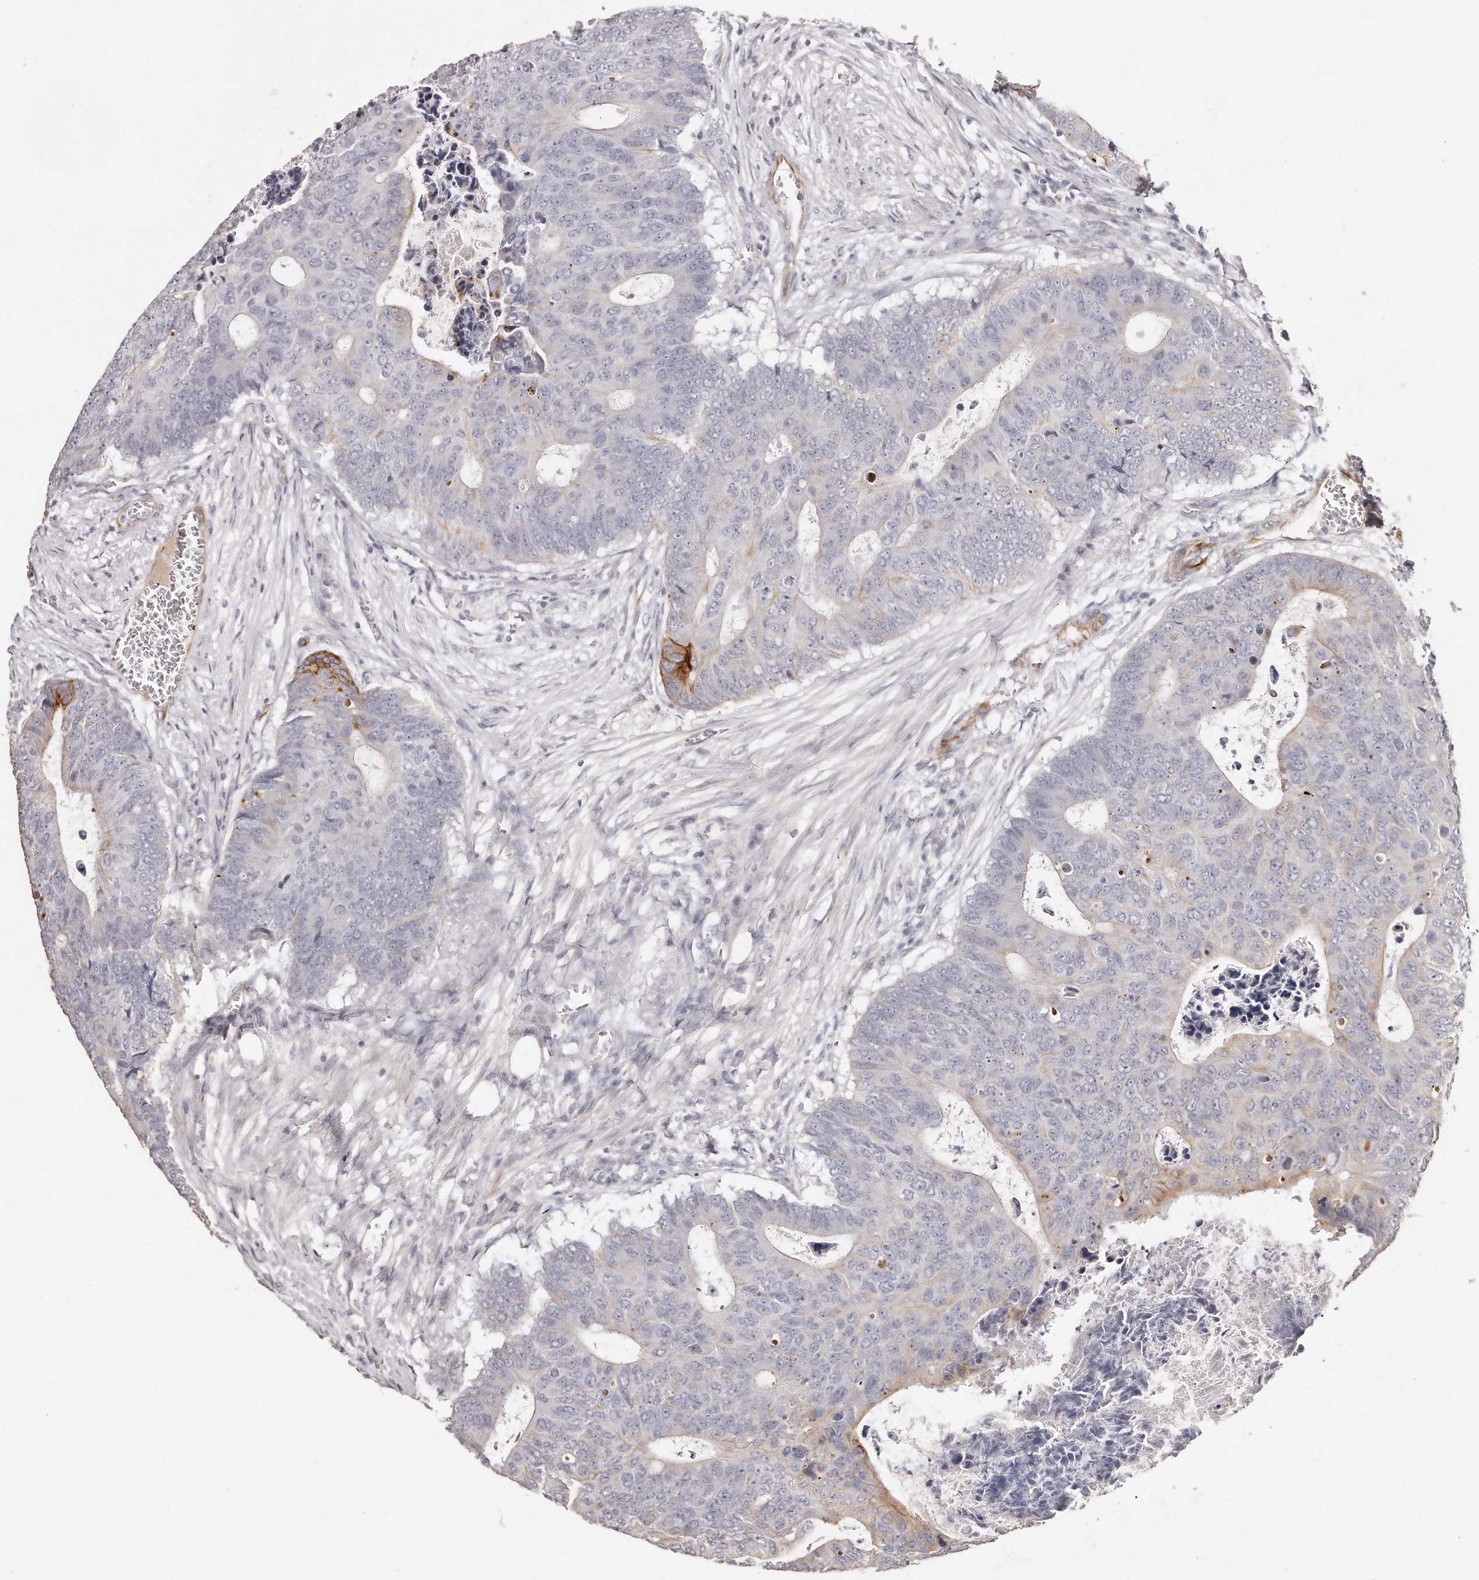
{"staining": {"intensity": "negative", "quantity": "none", "location": "none"}, "tissue": "colorectal cancer", "cell_type": "Tumor cells", "image_type": "cancer", "snomed": [{"axis": "morphology", "description": "Adenocarcinoma, NOS"}, {"axis": "topography", "description": "Colon"}], "caption": "DAB immunohistochemical staining of colorectal cancer demonstrates no significant positivity in tumor cells.", "gene": "ZYG11A", "patient": {"sex": "male", "age": 87}}